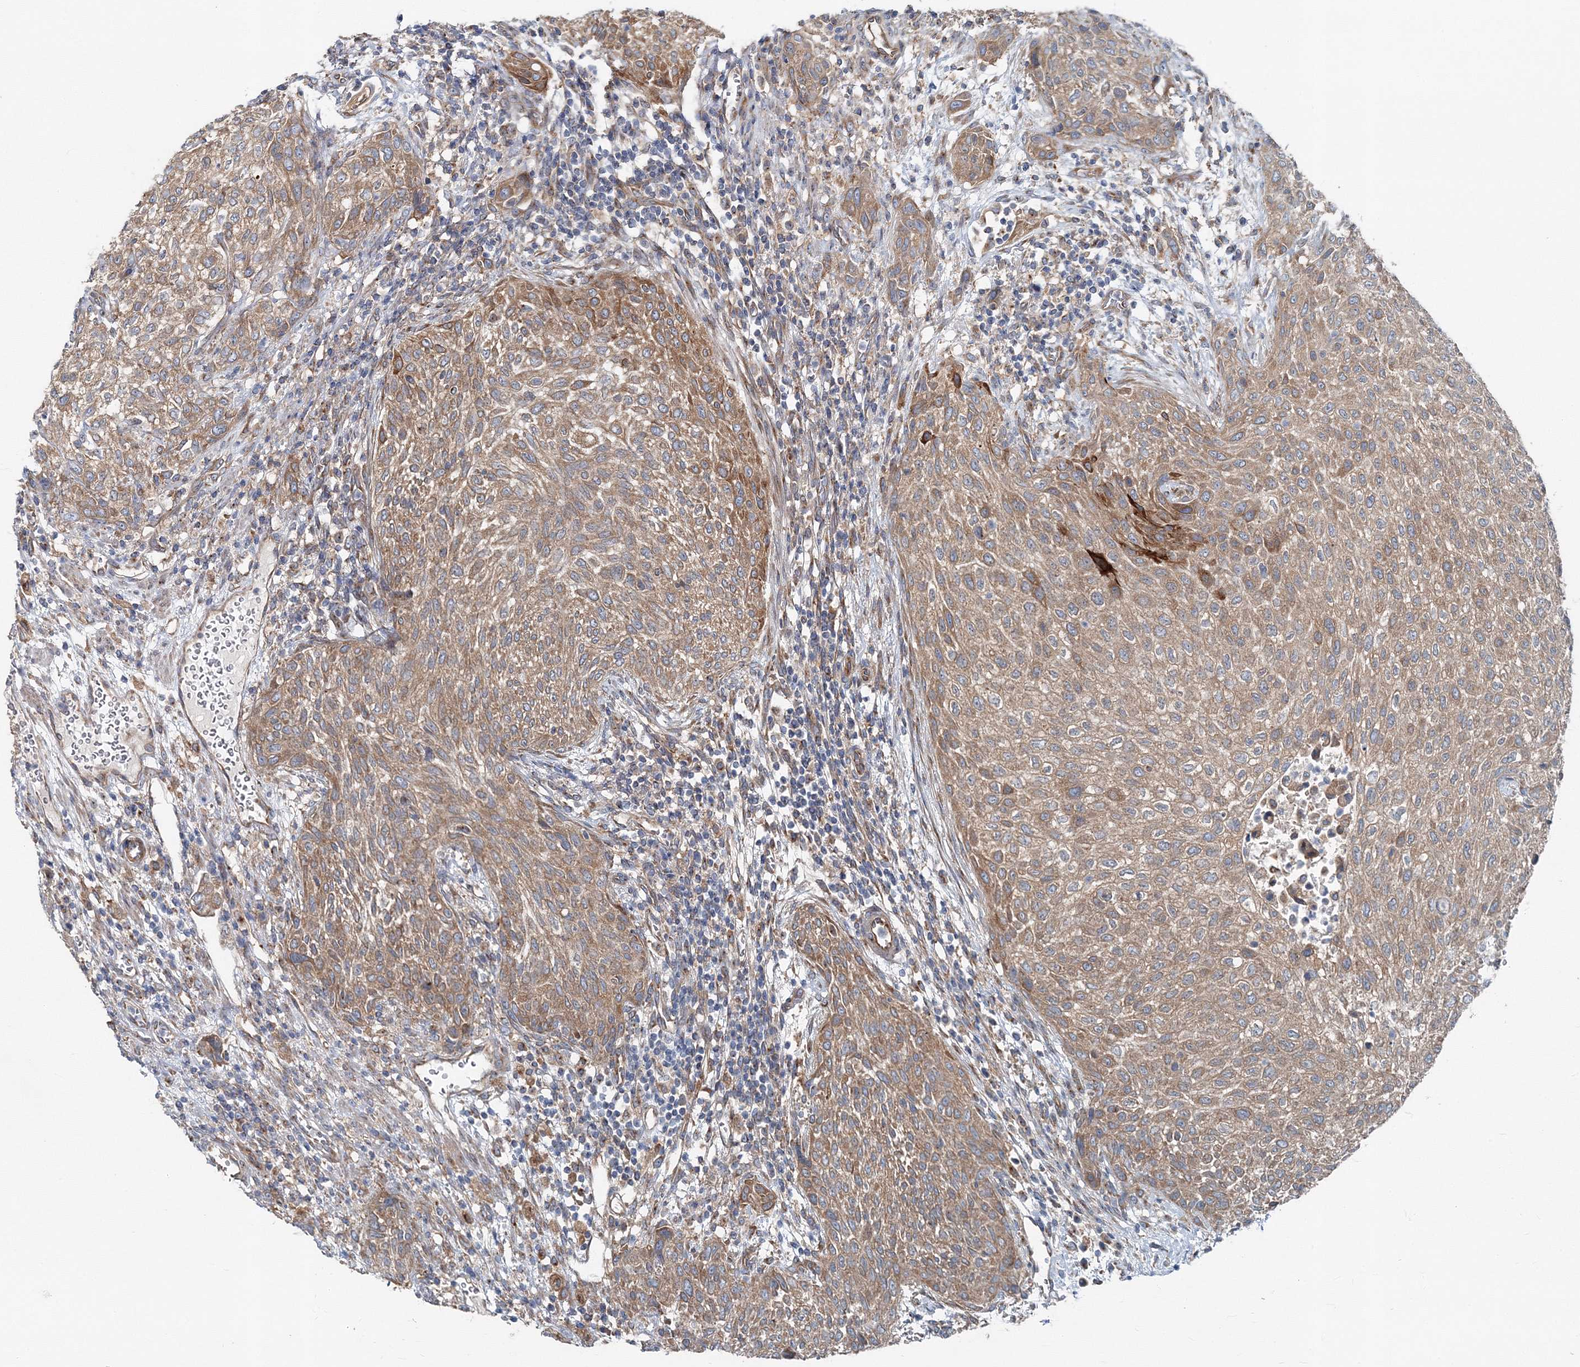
{"staining": {"intensity": "moderate", "quantity": ">75%", "location": "cytoplasmic/membranous"}, "tissue": "urothelial cancer", "cell_type": "Tumor cells", "image_type": "cancer", "snomed": [{"axis": "morphology", "description": "Urothelial carcinoma, High grade"}, {"axis": "topography", "description": "Urinary bladder"}], "caption": "A photomicrograph showing moderate cytoplasmic/membranous expression in approximately >75% of tumor cells in urothelial carcinoma (high-grade), as visualized by brown immunohistochemical staining.", "gene": "MPHOSPH9", "patient": {"sex": "male", "age": 35}}